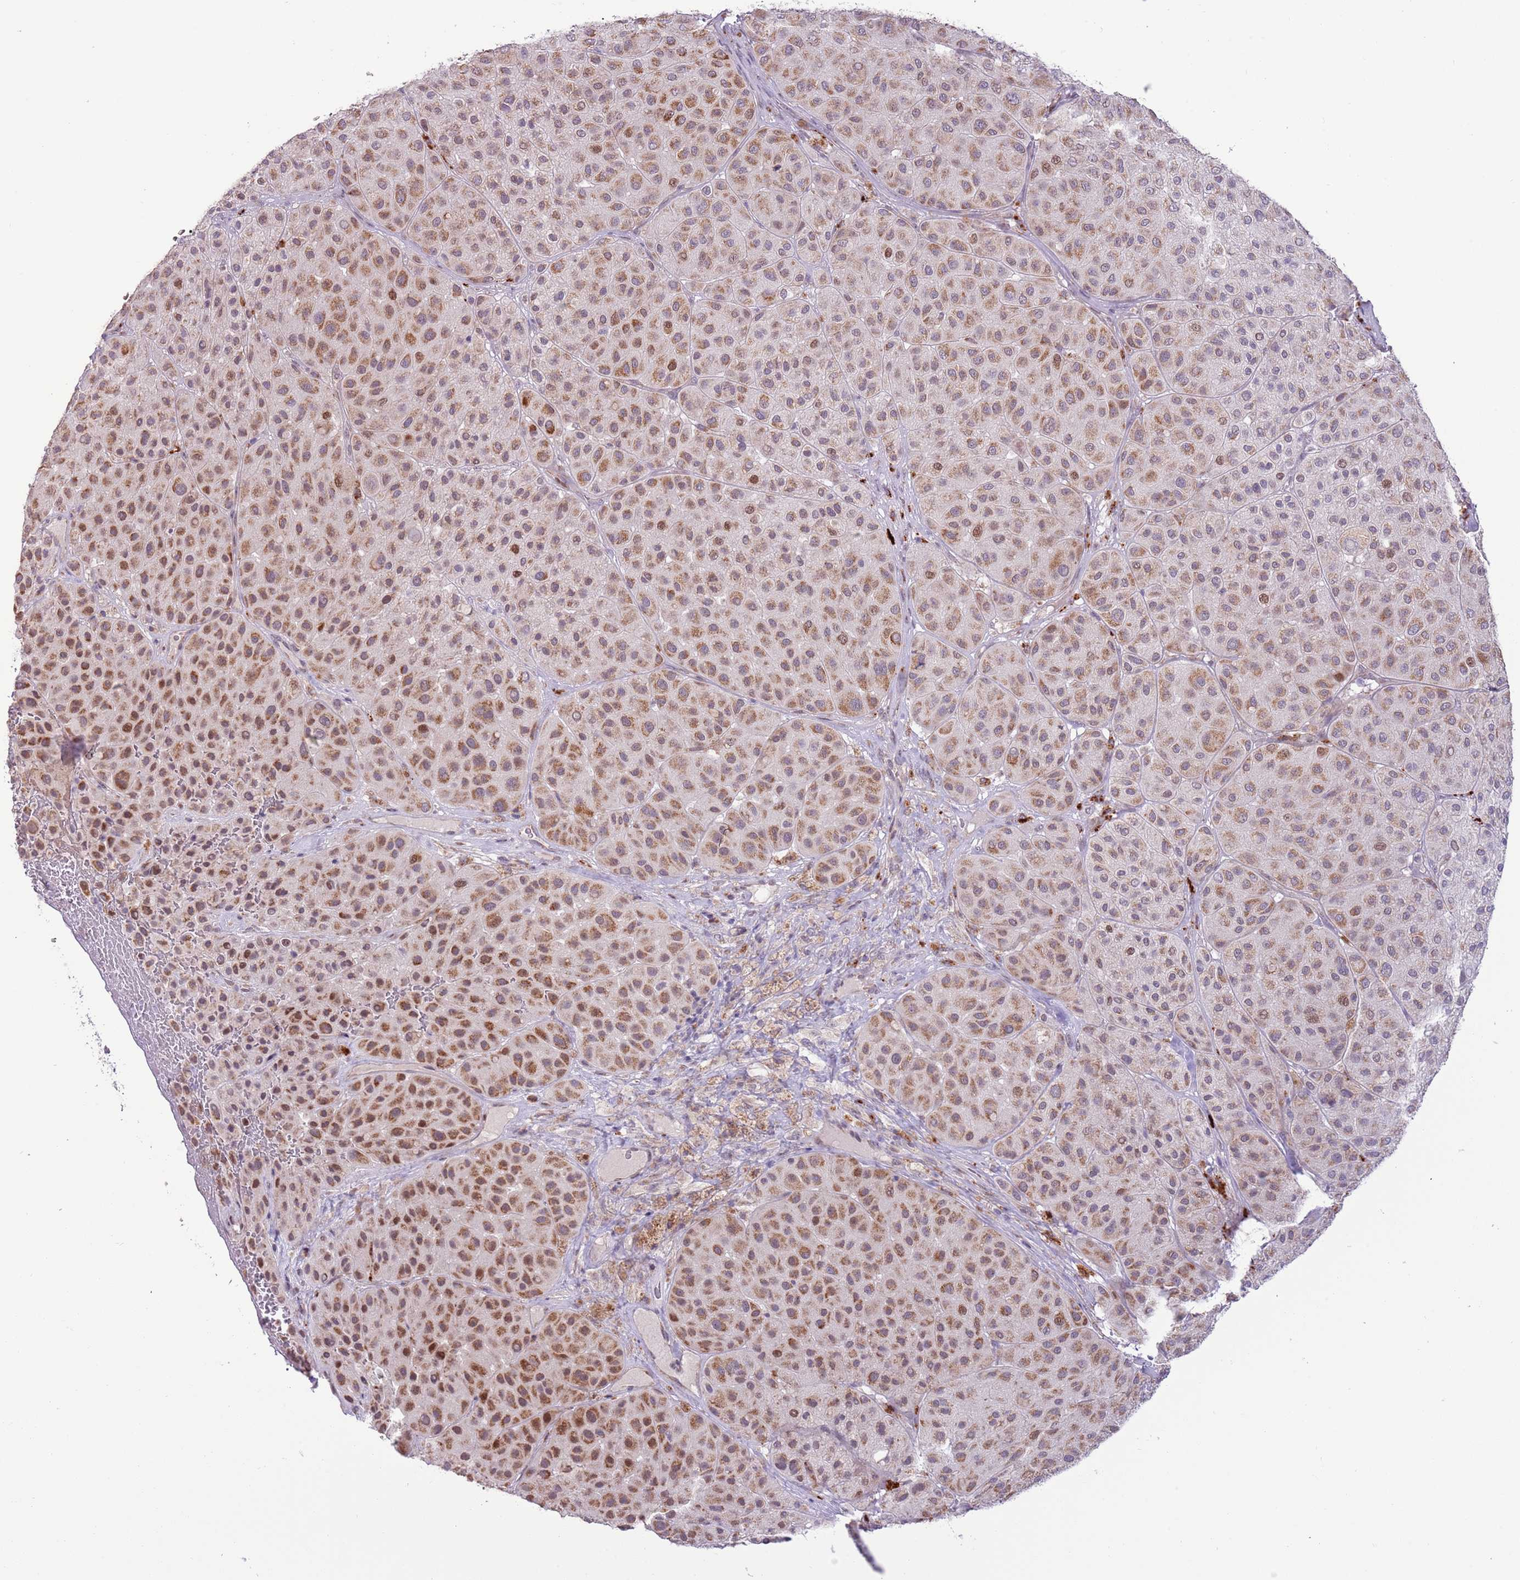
{"staining": {"intensity": "moderate", "quantity": ">75%", "location": "cytoplasmic/membranous"}, "tissue": "melanoma", "cell_type": "Tumor cells", "image_type": "cancer", "snomed": [{"axis": "morphology", "description": "Malignant melanoma, Metastatic site"}, {"axis": "topography", "description": "Smooth muscle"}], "caption": "The image displays immunohistochemical staining of malignant melanoma (metastatic site). There is moderate cytoplasmic/membranous positivity is identified in about >75% of tumor cells.", "gene": "MLLT11", "patient": {"sex": "male", "age": 41}}